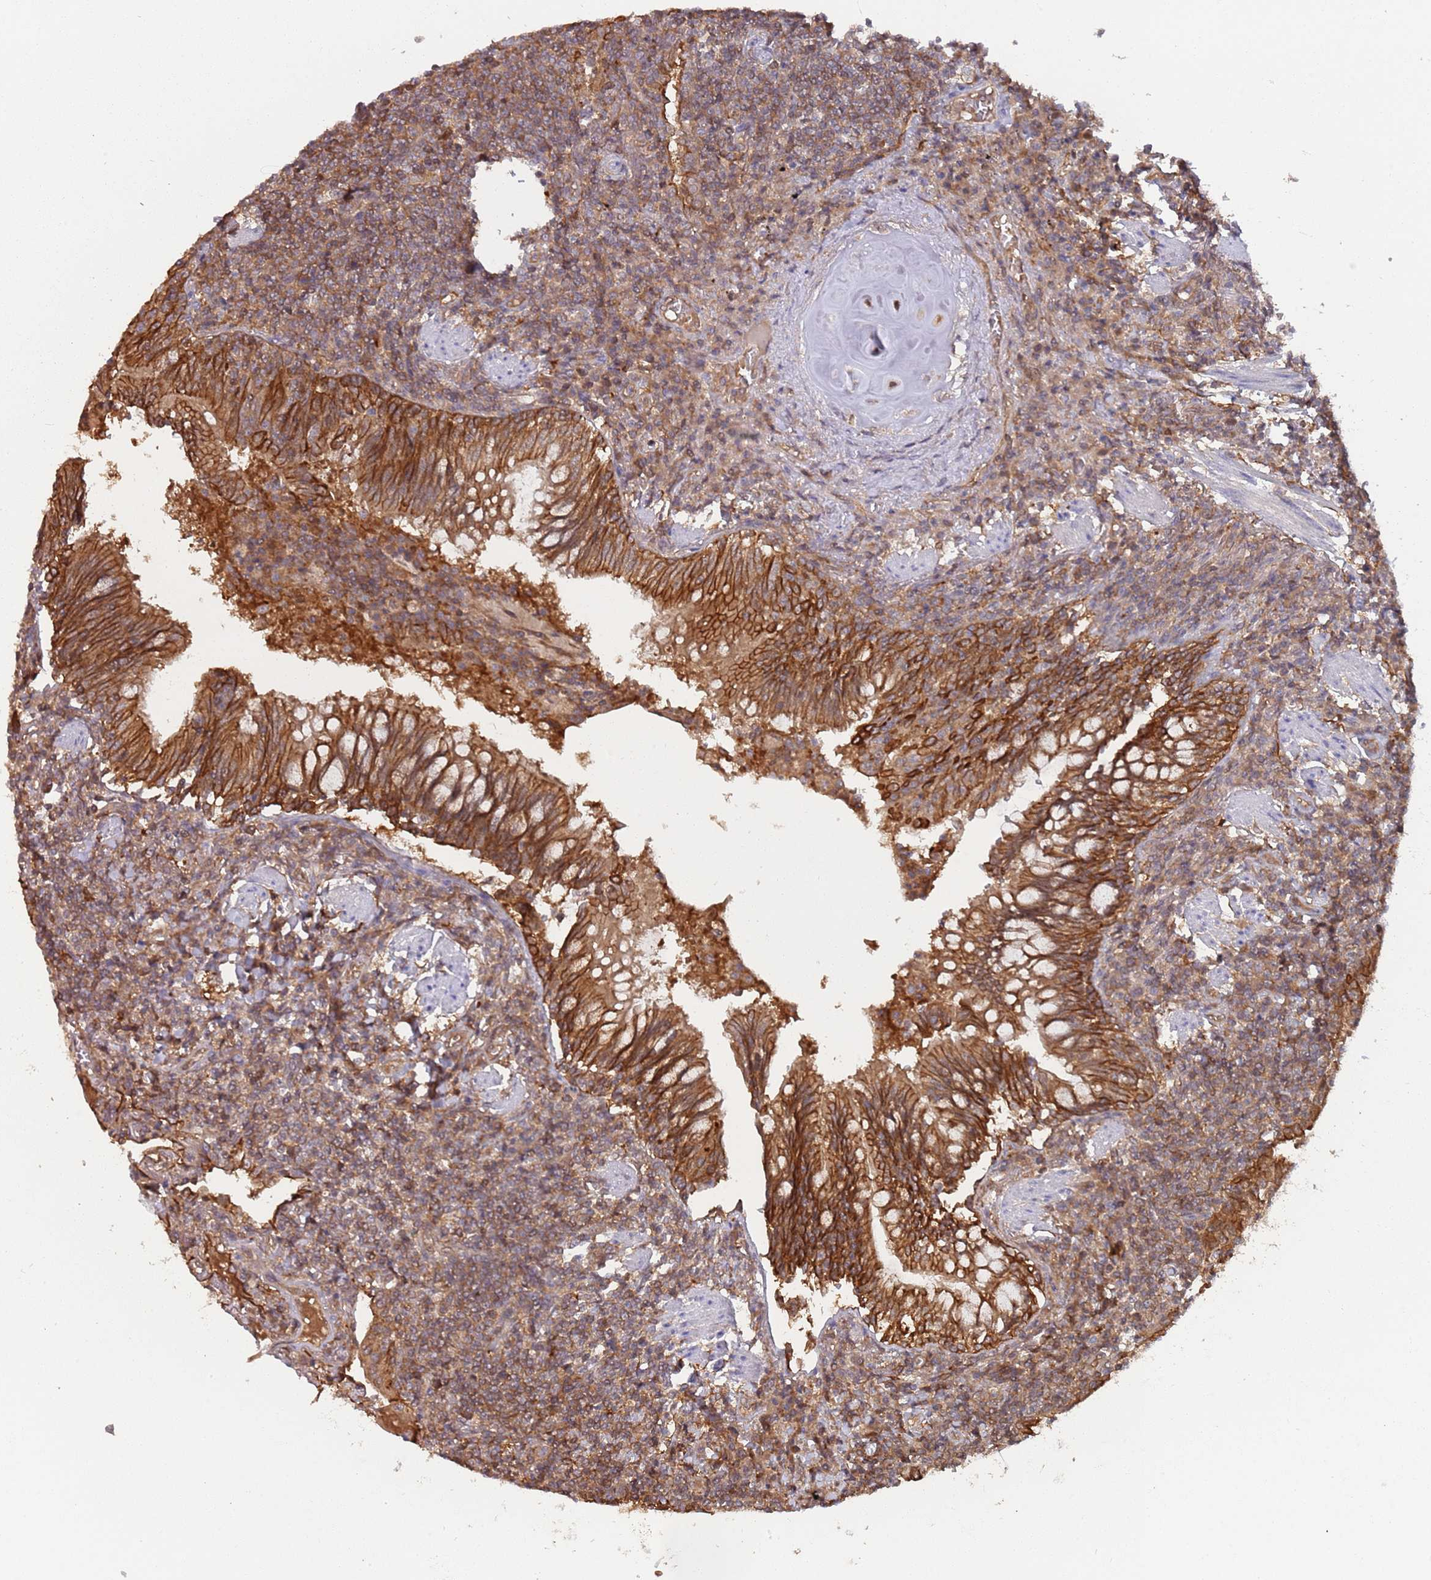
{"staining": {"intensity": "weak", "quantity": "25%-75%", "location": "cytoplasmic/membranous"}, "tissue": "lymphoma", "cell_type": "Tumor cells", "image_type": "cancer", "snomed": [{"axis": "morphology", "description": "Malignant lymphoma, non-Hodgkin's type, Low grade"}, {"axis": "topography", "description": "Lung"}], "caption": "The histopathology image demonstrates a brown stain indicating the presence of a protein in the cytoplasmic/membranous of tumor cells in malignant lymphoma, non-Hodgkin's type (low-grade). (brown staining indicates protein expression, while blue staining denotes nuclei).", "gene": "GSDMD", "patient": {"sex": "female", "age": 71}}